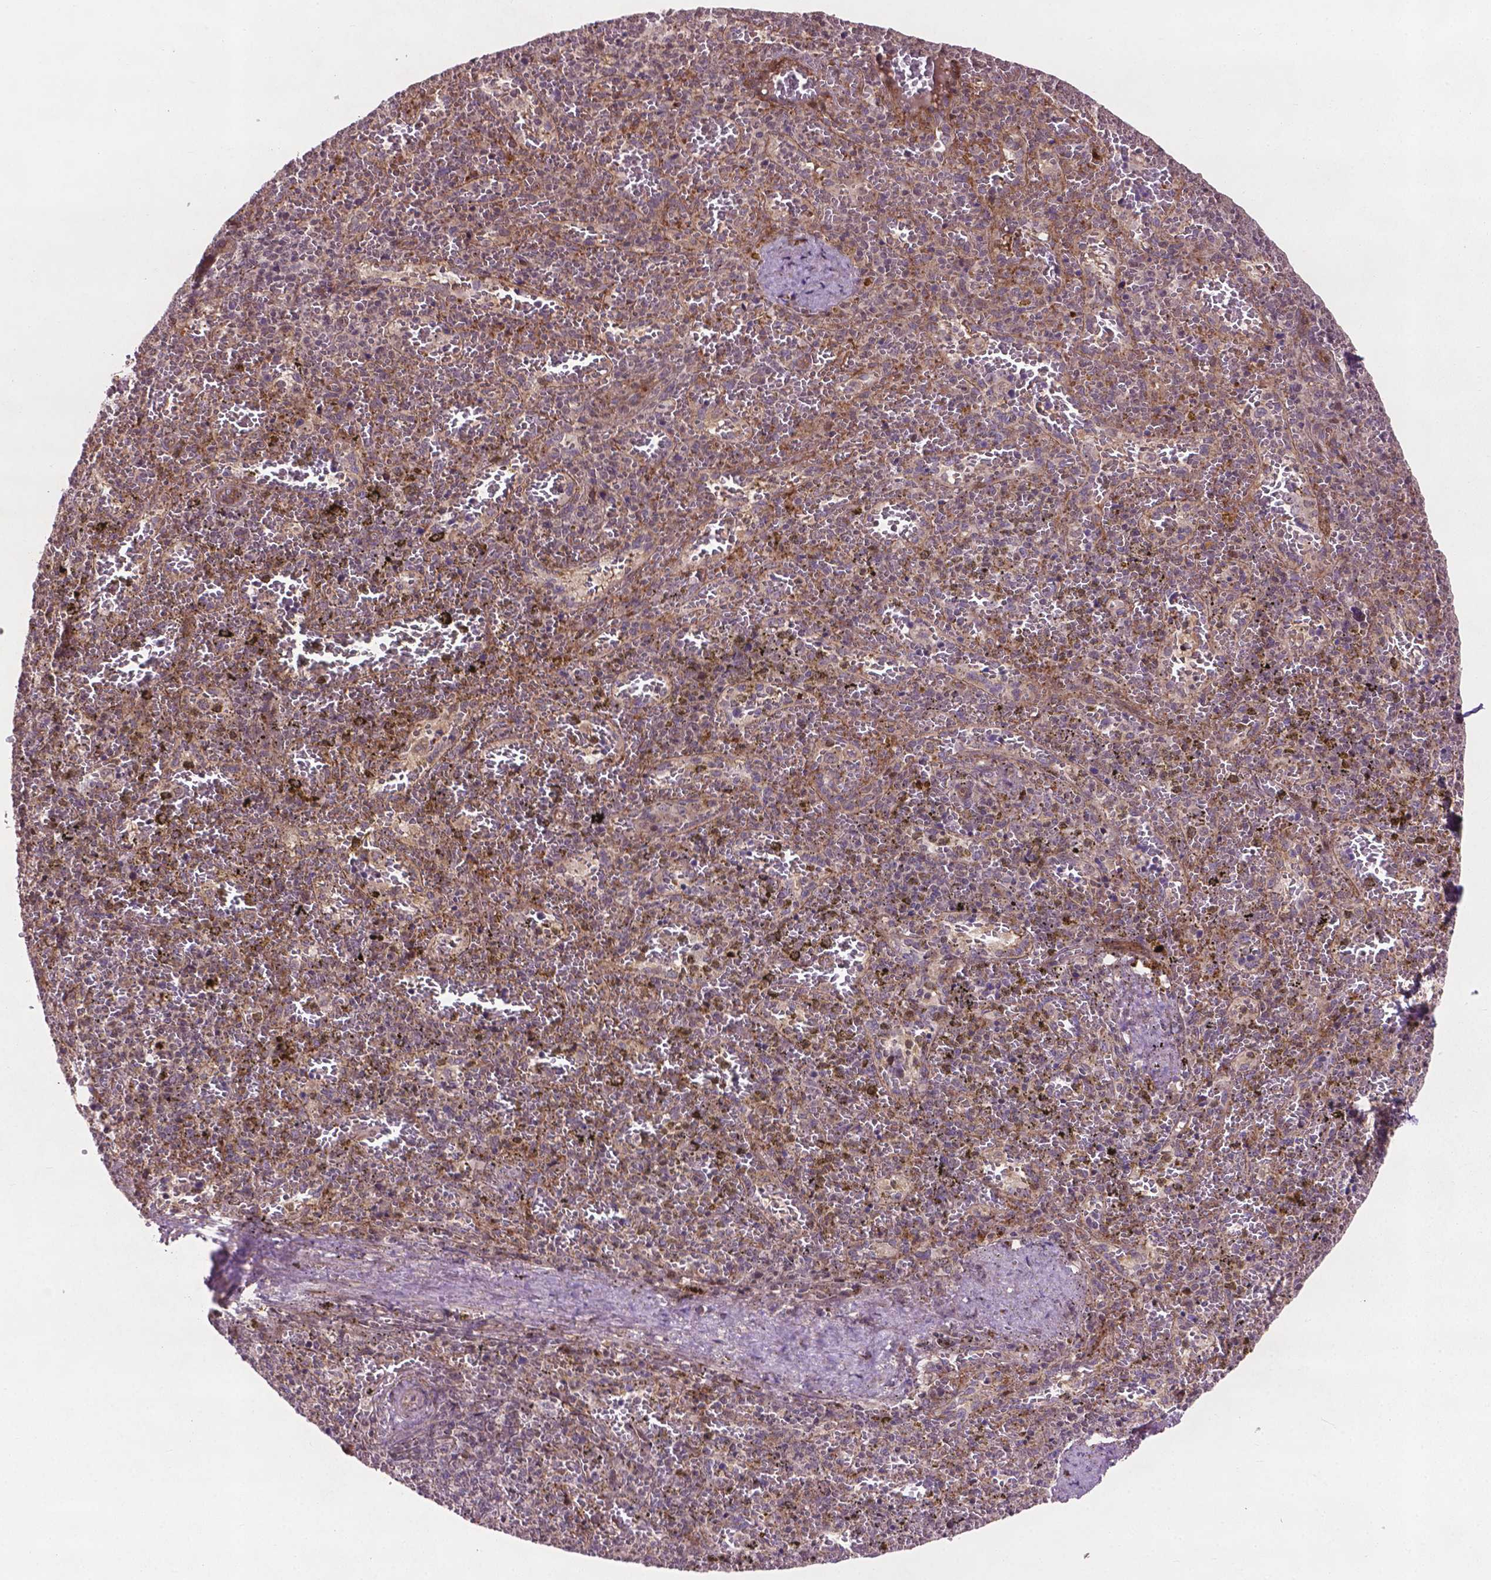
{"staining": {"intensity": "negative", "quantity": "none", "location": "none"}, "tissue": "spleen", "cell_type": "Cells in red pulp", "image_type": "normal", "snomed": [{"axis": "morphology", "description": "Normal tissue, NOS"}, {"axis": "topography", "description": "Spleen"}], "caption": "Immunohistochemical staining of normal human spleen displays no significant expression in cells in red pulp.", "gene": "B3GALNT2", "patient": {"sex": "female", "age": 50}}